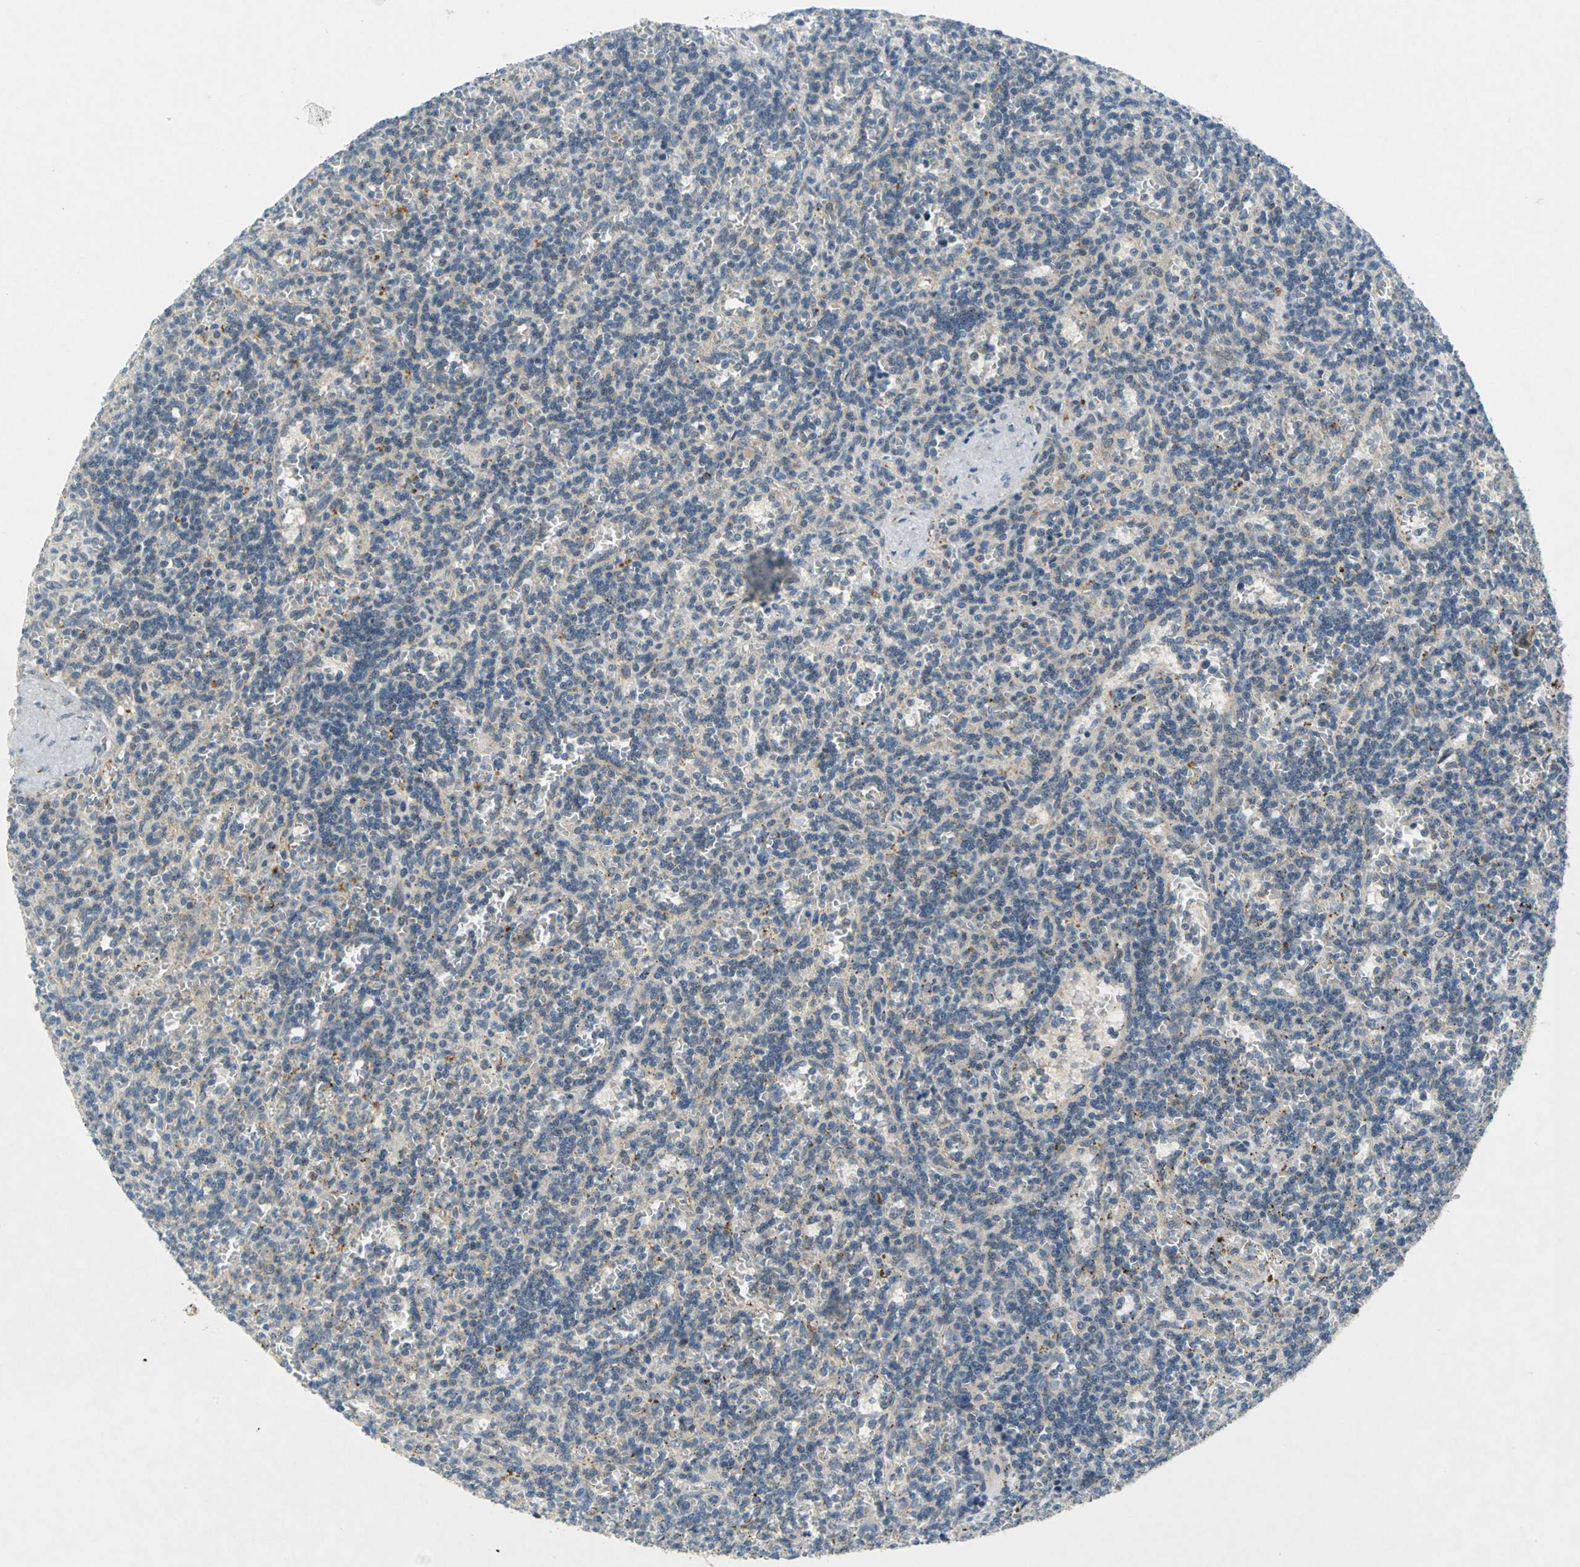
{"staining": {"intensity": "negative", "quantity": "none", "location": "none"}, "tissue": "lymphoma", "cell_type": "Tumor cells", "image_type": "cancer", "snomed": [{"axis": "morphology", "description": "Malignant lymphoma, non-Hodgkin's type, Low grade"}, {"axis": "topography", "description": "Spleen"}], "caption": "There is no significant staining in tumor cells of lymphoma.", "gene": "PIN1", "patient": {"sex": "male", "age": 73}}